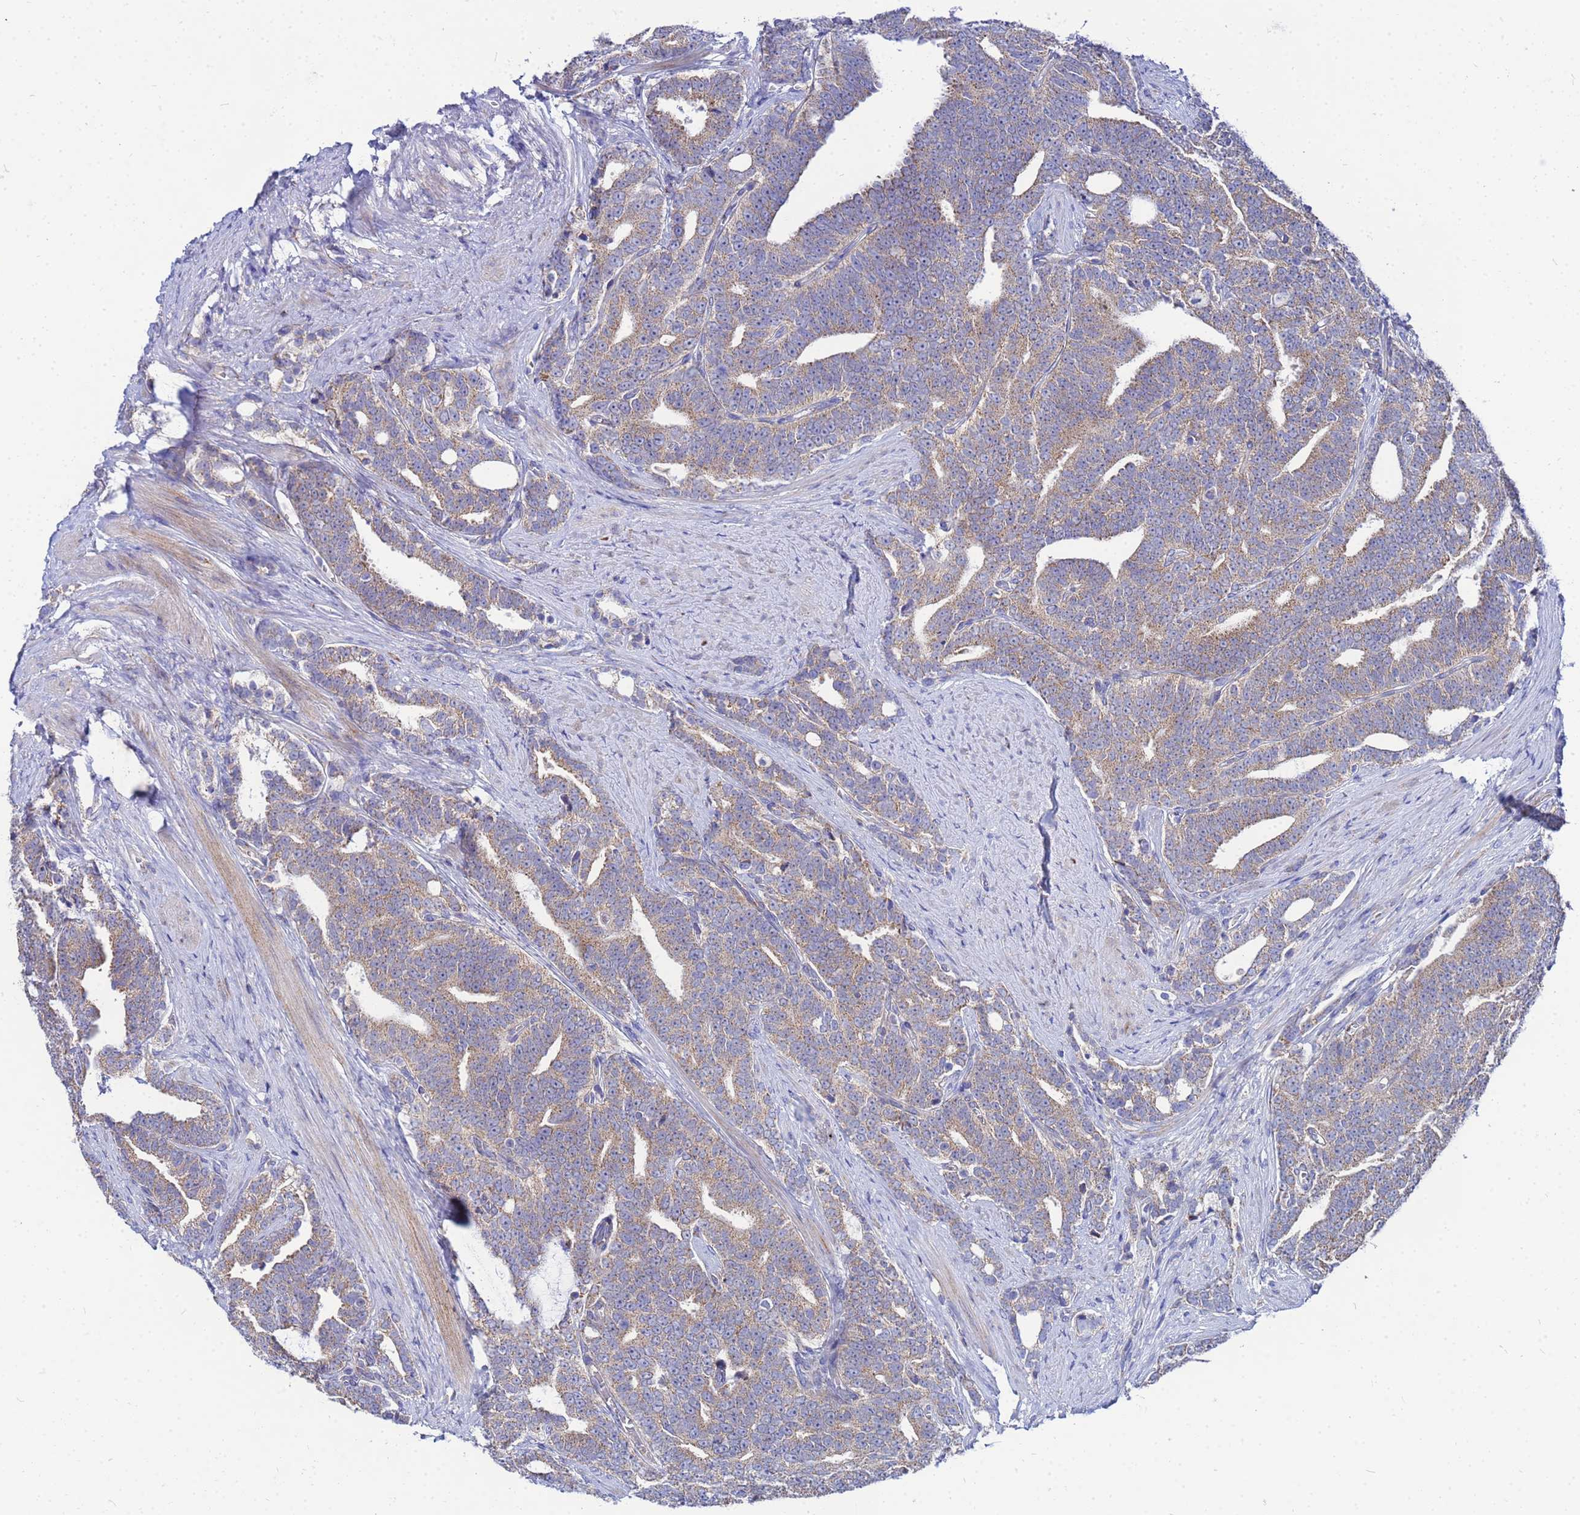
{"staining": {"intensity": "weak", "quantity": ">75%", "location": "cytoplasmic/membranous"}, "tissue": "prostate cancer", "cell_type": "Tumor cells", "image_type": "cancer", "snomed": [{"axis": "morphology", "description": "Adenocarcinoma, High grade"}, {"axis": "topography", "description": "Prostate and seminal vesicle, NOS"}], "caption": "High-power microscopy captured an IHC image of high-grade adenocarcinoma (prostate), revealing weak cytoplasmic/membranous staining in approximately >75% of tumor cells.", "gene": "FAHD2A", "patient": {"sex": "male", "age": 67}}